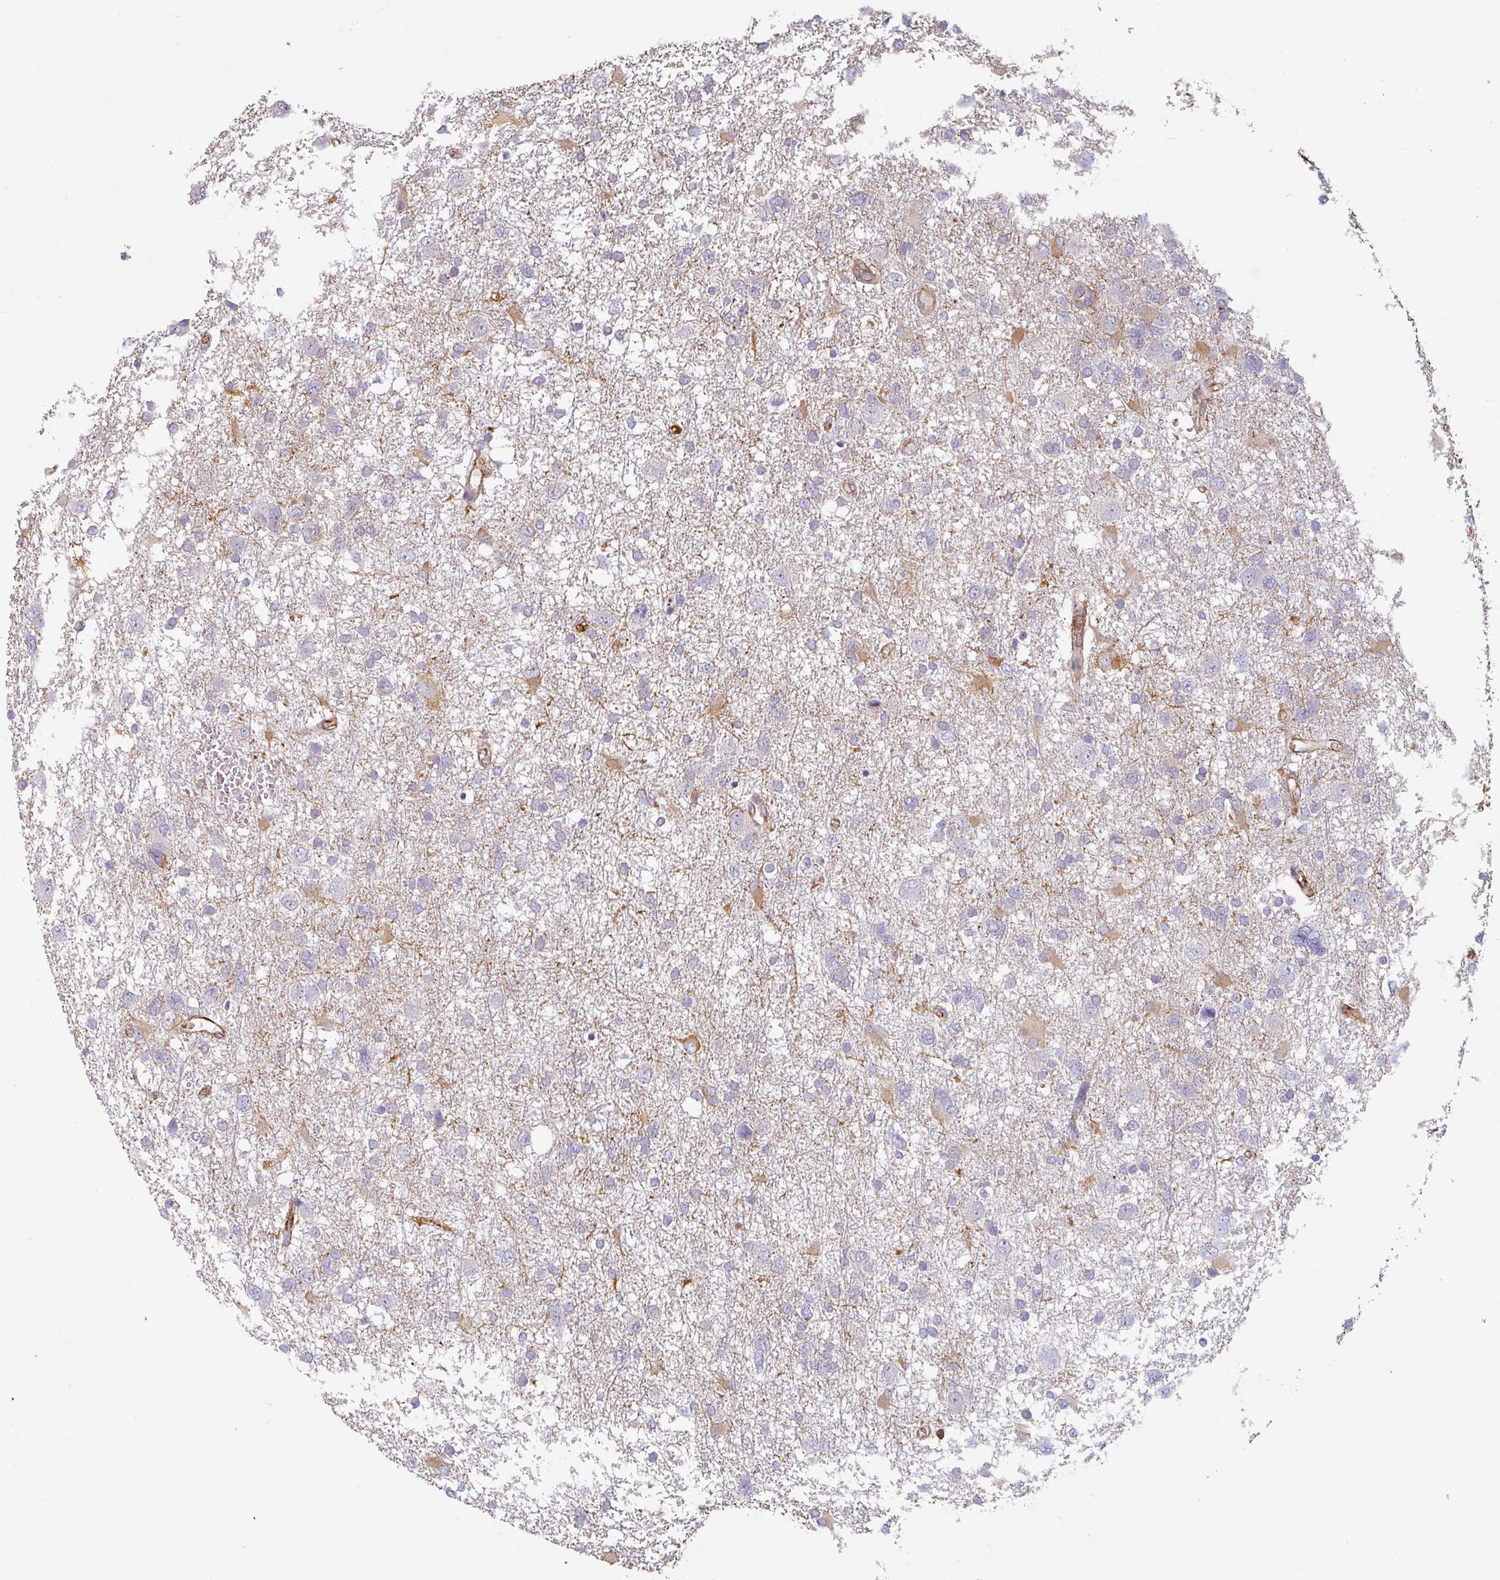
{"staining": {"intensity": "moderate", "quantity": "<25%", "location": "cytoplasmic/membranous"}, "tissue": "glioma", "cell_type": "Tumor cells", "image_type": "cancer", "snomed": [{"axis": "morphology", "description": "Glioma, malignant, High grade"}, {"axis": "topography", "description": "Brain"}], "caption": "Tumor cells reveal moderate cytoplasmic/membranous expression in about <25% of cells in glioma.", "gene": "ZNF280C", "patient": {"sex": "male", "age": 61}}